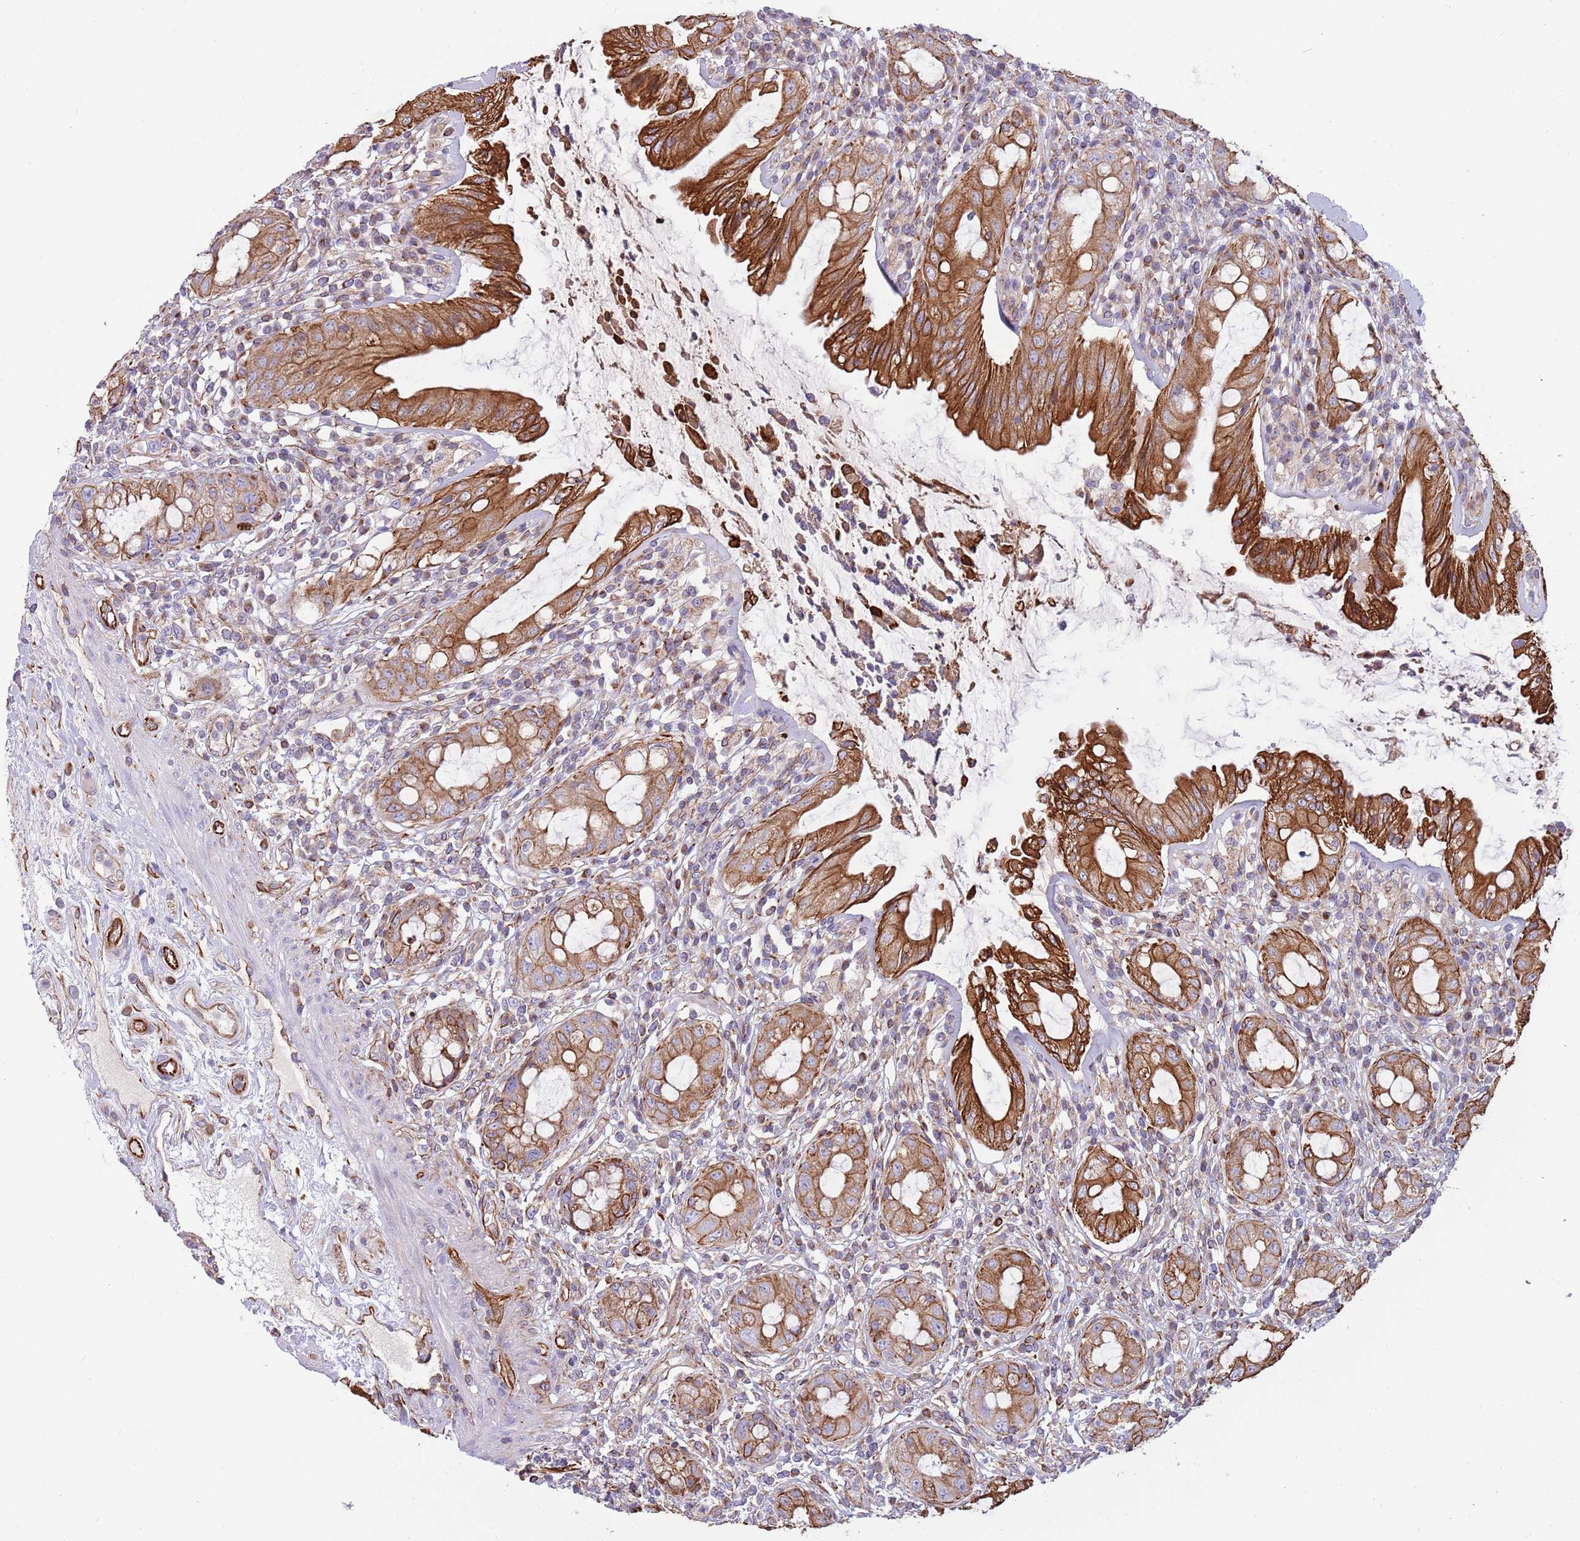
{"staining": {"intensity": "strong", "quantity": "25%-75%", "location": "cytoplasmic/membranous"}, "tissue": "rectum", "cell_type": "Glandular cells", "image_type": "normal", "snomed": [{"axis": "morphology", "description": "Normal tissue, NOS"}, {"axis": "topography", "description": "Rectum"}], "caption": "The image displays immunohistochemical staining of benign rectum. There is strong cytoplasmic/membranous positivity is appreciated in approximately 25%-75% of glandular cells. (Brightfield microscopy of DAB IHC at high magnification).", "gene": "MOGAT1", "patient": {"sex": "female", "age": 57}}